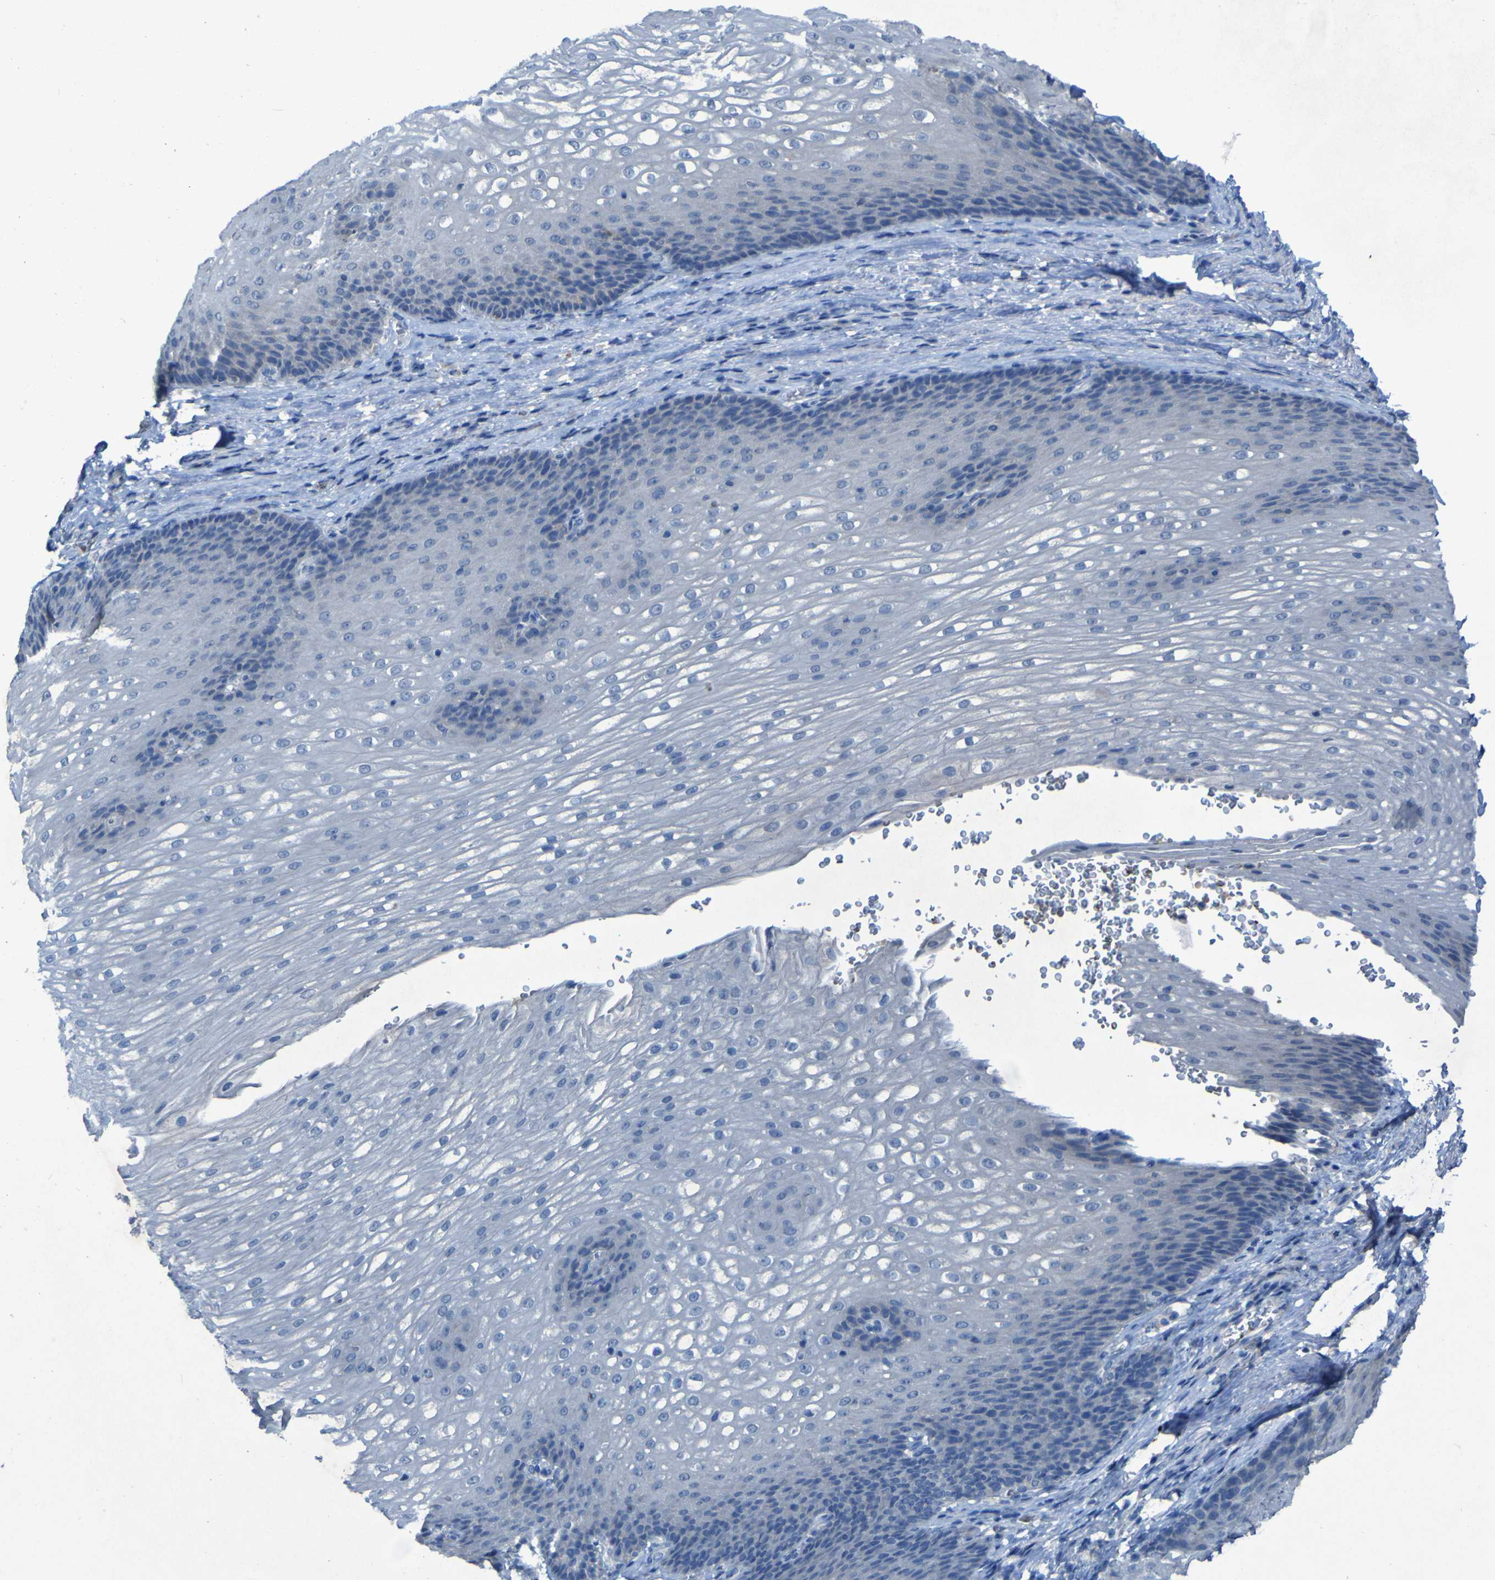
{"staining": {"intensity": "negative", "quantity": "none", "location": "none"}, "tissue": "esophagus", "cell_type": "Squamous epithelial cells", "image_type": "normal", "snomed": [{"axis": "morphology", "description": "Normal tissue, NOS"}, {"axis": "topography", "description": "Esophagus"}], "caption": "This is a histopathology image of immunohistochemistry (IHC) staining of normal esophagus, which shows no staining in squamous epithelial cells. Brightfield microscopy of immunohistochemistry stained with DAB (3,3'-diaminobenzidine) (brown) and hematoxylin (blue), captured at high magnification.", "gene": "SGK2", "patient": {"sex": "male", "age": 48}}